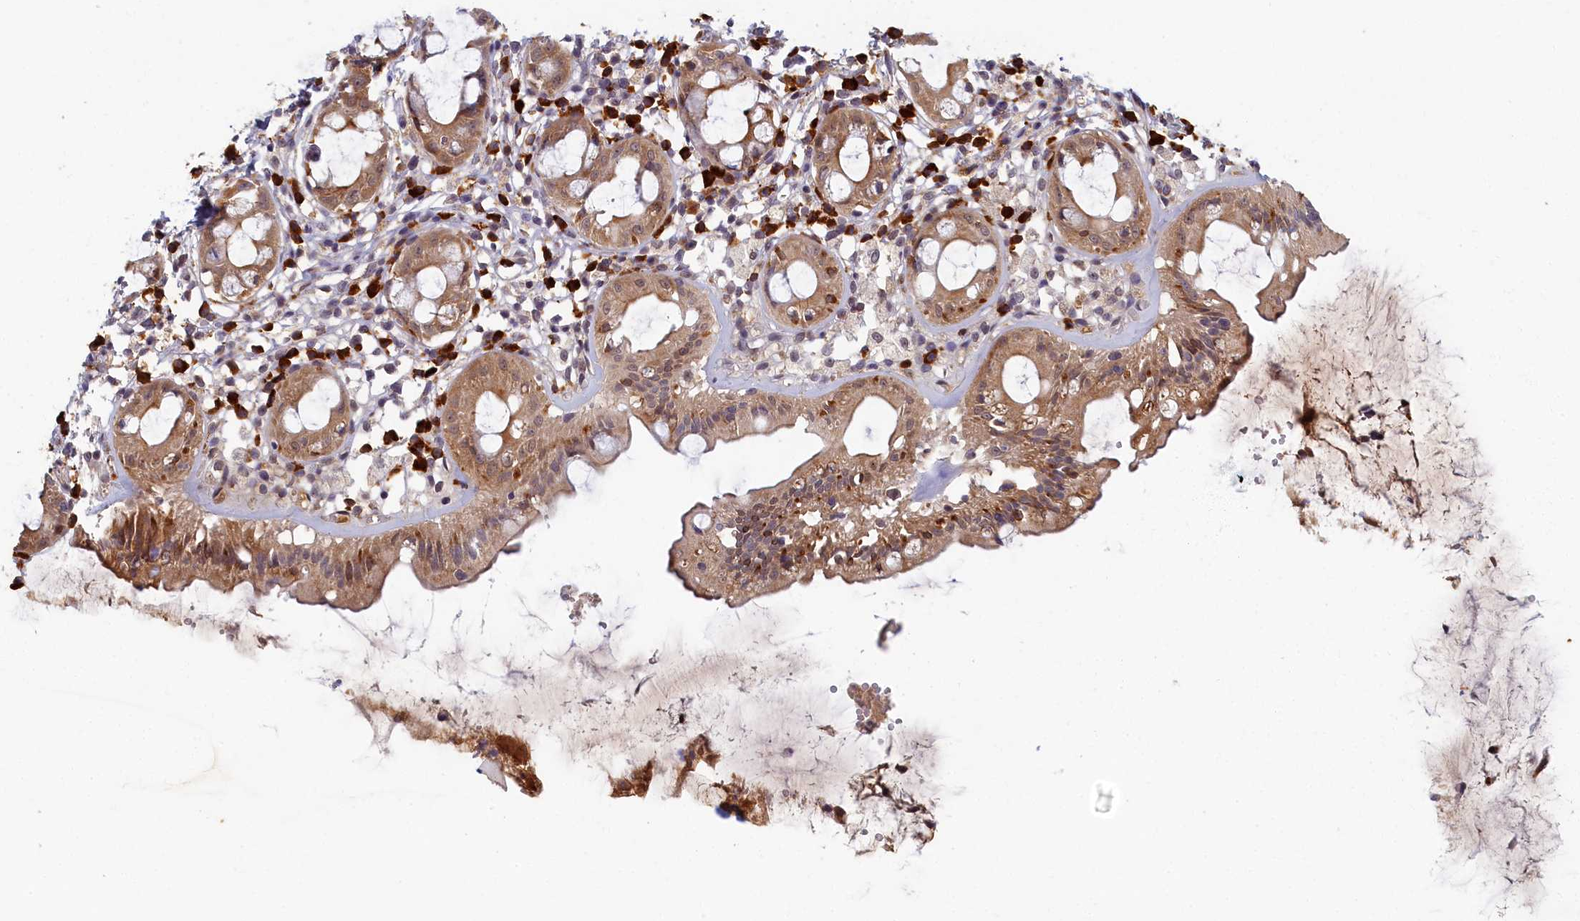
{"staining": {"intensity": "moderate", "quantity": ">75%", "location": "cytoplasmic/membranous,nuclear"}, "tissue": "rectum", "cell_type": "Glandular cells", "image_type": "normal", "snomed": [{"axis": "morphology", "description": "Normal tissue, NOS"}, {"axis": "topography", "description": "Rectum"}], "caption": "This photomicrograph exhibits unremarkable rectum stained with immunohistochemistry to label a protein in brown. The cytoplasmic/membranous,nuclear of glandular cells show moderate positivity for the protein. Nuclei are counter-stained blue.", "gene": "DNAJC17", "patient": {"sex": "female", "age": 57}}